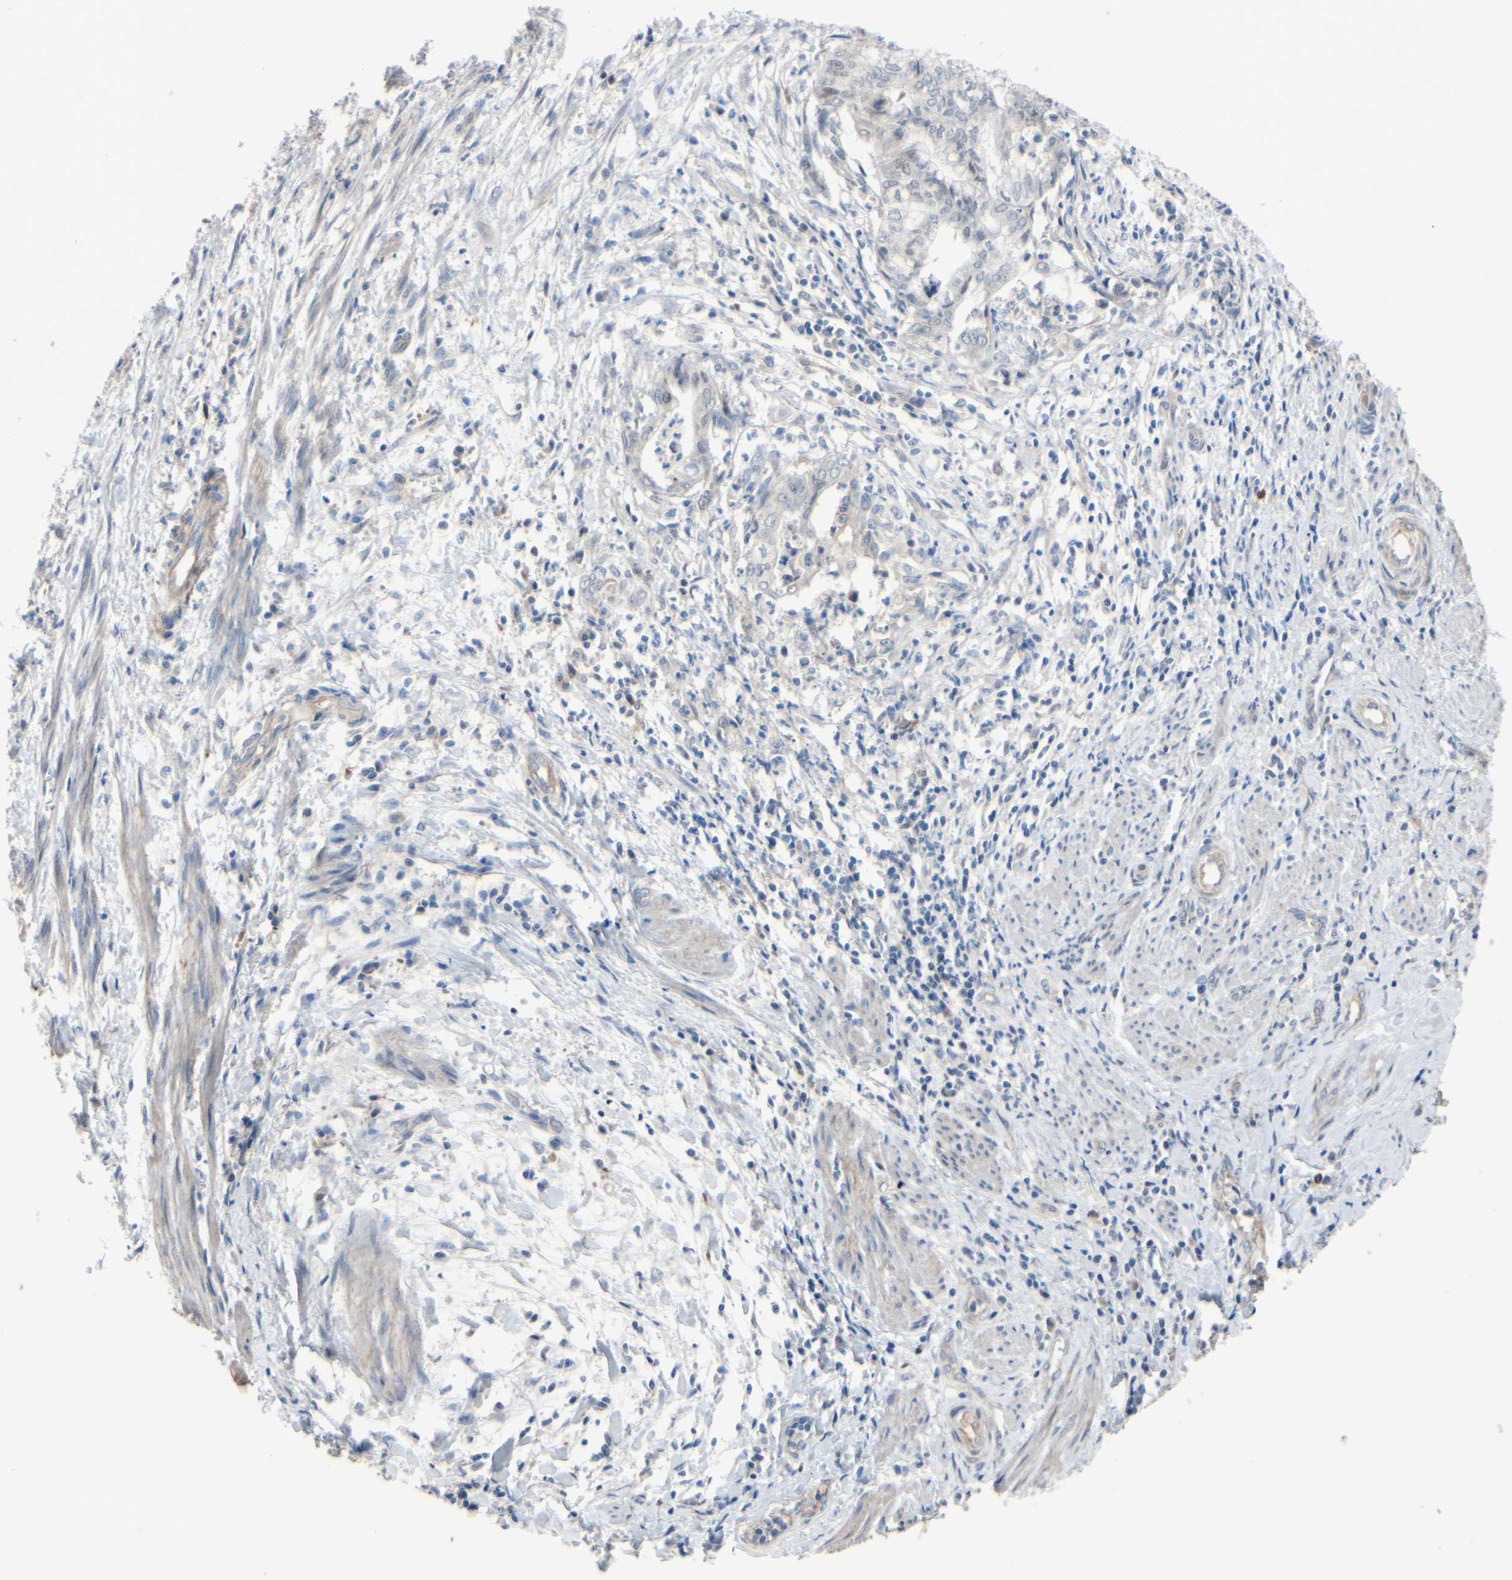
{"staining": {"intensity": "negative", "quantity": "none", "location": "none"}, "tissue": "endometrial cancer", "cell_type": "Tumor cells", "image_type": "cancer", "snomed": [{"axis": "morphology", "description": "Necrosis, NOS"}, {"axis": "morphology", "description": "Adenocarcinoma, NOS"}, {"axis": "topography", "description": "Endometrium"}], "caption": "Immunohistochemistry histopathology image of human adenocarcinoma (endometrial) stained for a protein (brown), which reveals no expression in tumor cells. The staining was performed using DAB (3,3'-diaminobenzidine) to visualize the protein expression in brown, while the nuclei were stained in blue with hematoxylin (Magnification: 20x).", "gene": "LHX9", "patient": {"sex": "female", "age": 79}}